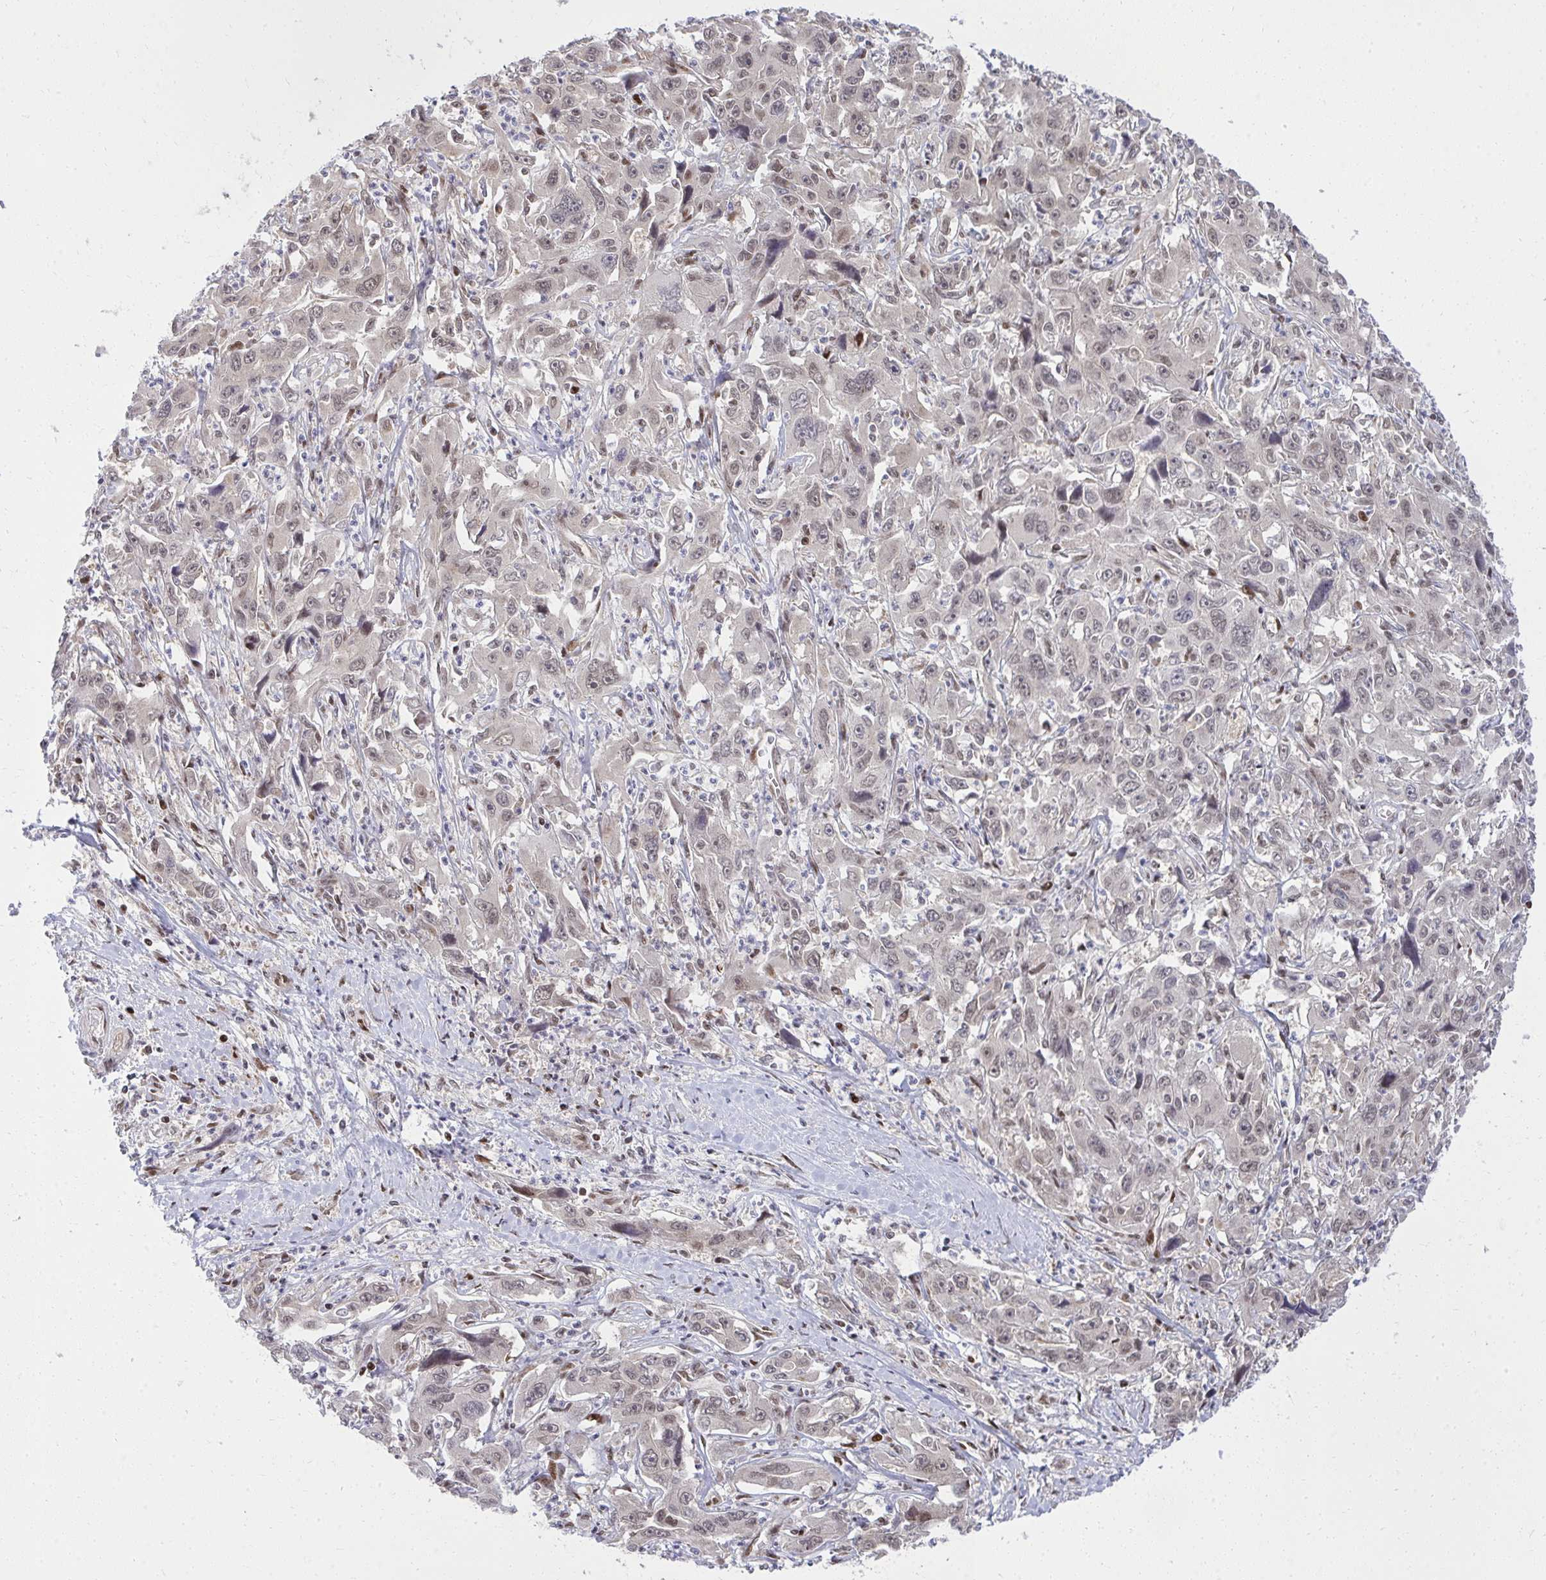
{"staining": {"intensity": "weak", "quantity": "25%-75%", "location": "nuclear"}, "tissue": "liver cancer", "cell_type": "Tumor cells", "image_type": "cancer", "snomed": [{"axis": "morphology", "description": "Carcinoma, Hepatocellular, NOS"}, {"axis": "topography", "description": "Liver"}], "caption": "IHC image of liver cancer stained for a protein (brown), which exhibits low levels of weak nuclear staining in approximately 25%-75% of tumor cells.", "gene": "PIGY", "patient": {"sex": "male", "age": 63}}